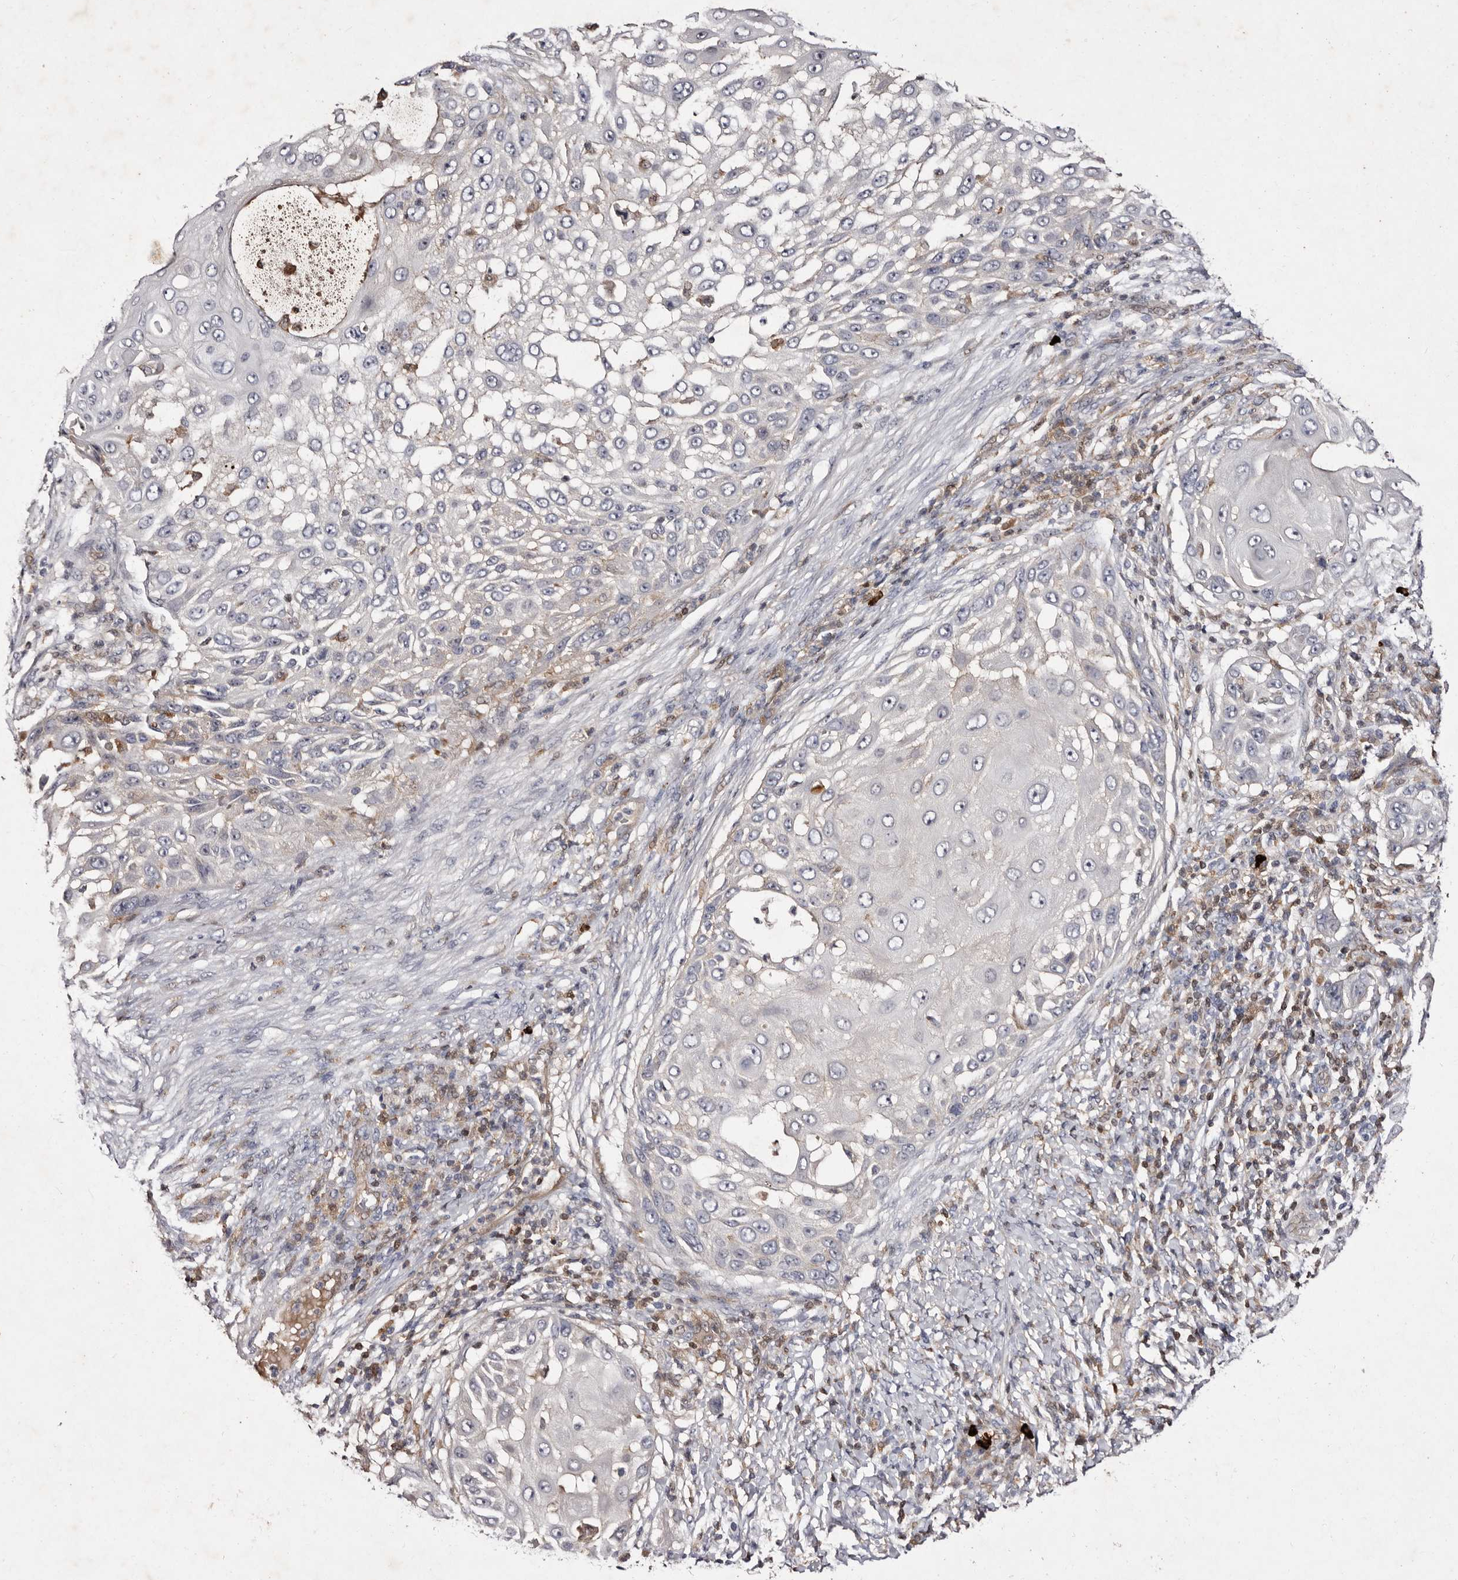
{"staining": {"intensity": "negative", "quantity": "none", "location": "none"}, "tissue": "skin cancer", "cell_type": "Tumor cells", "image_type": "cancer", "snomed": [{"axis": "morphology", "description": "Squamous cell carcinoma, NOS"}, {"axis": "topography", "description": "Skin"}], "caption": "The micrograph reveals no significant staining in tumor cells of skin cancer (squamous cell carcinoma).", "gene": "GIMAP4", "patient": {"sex": "female", "age": 44}}